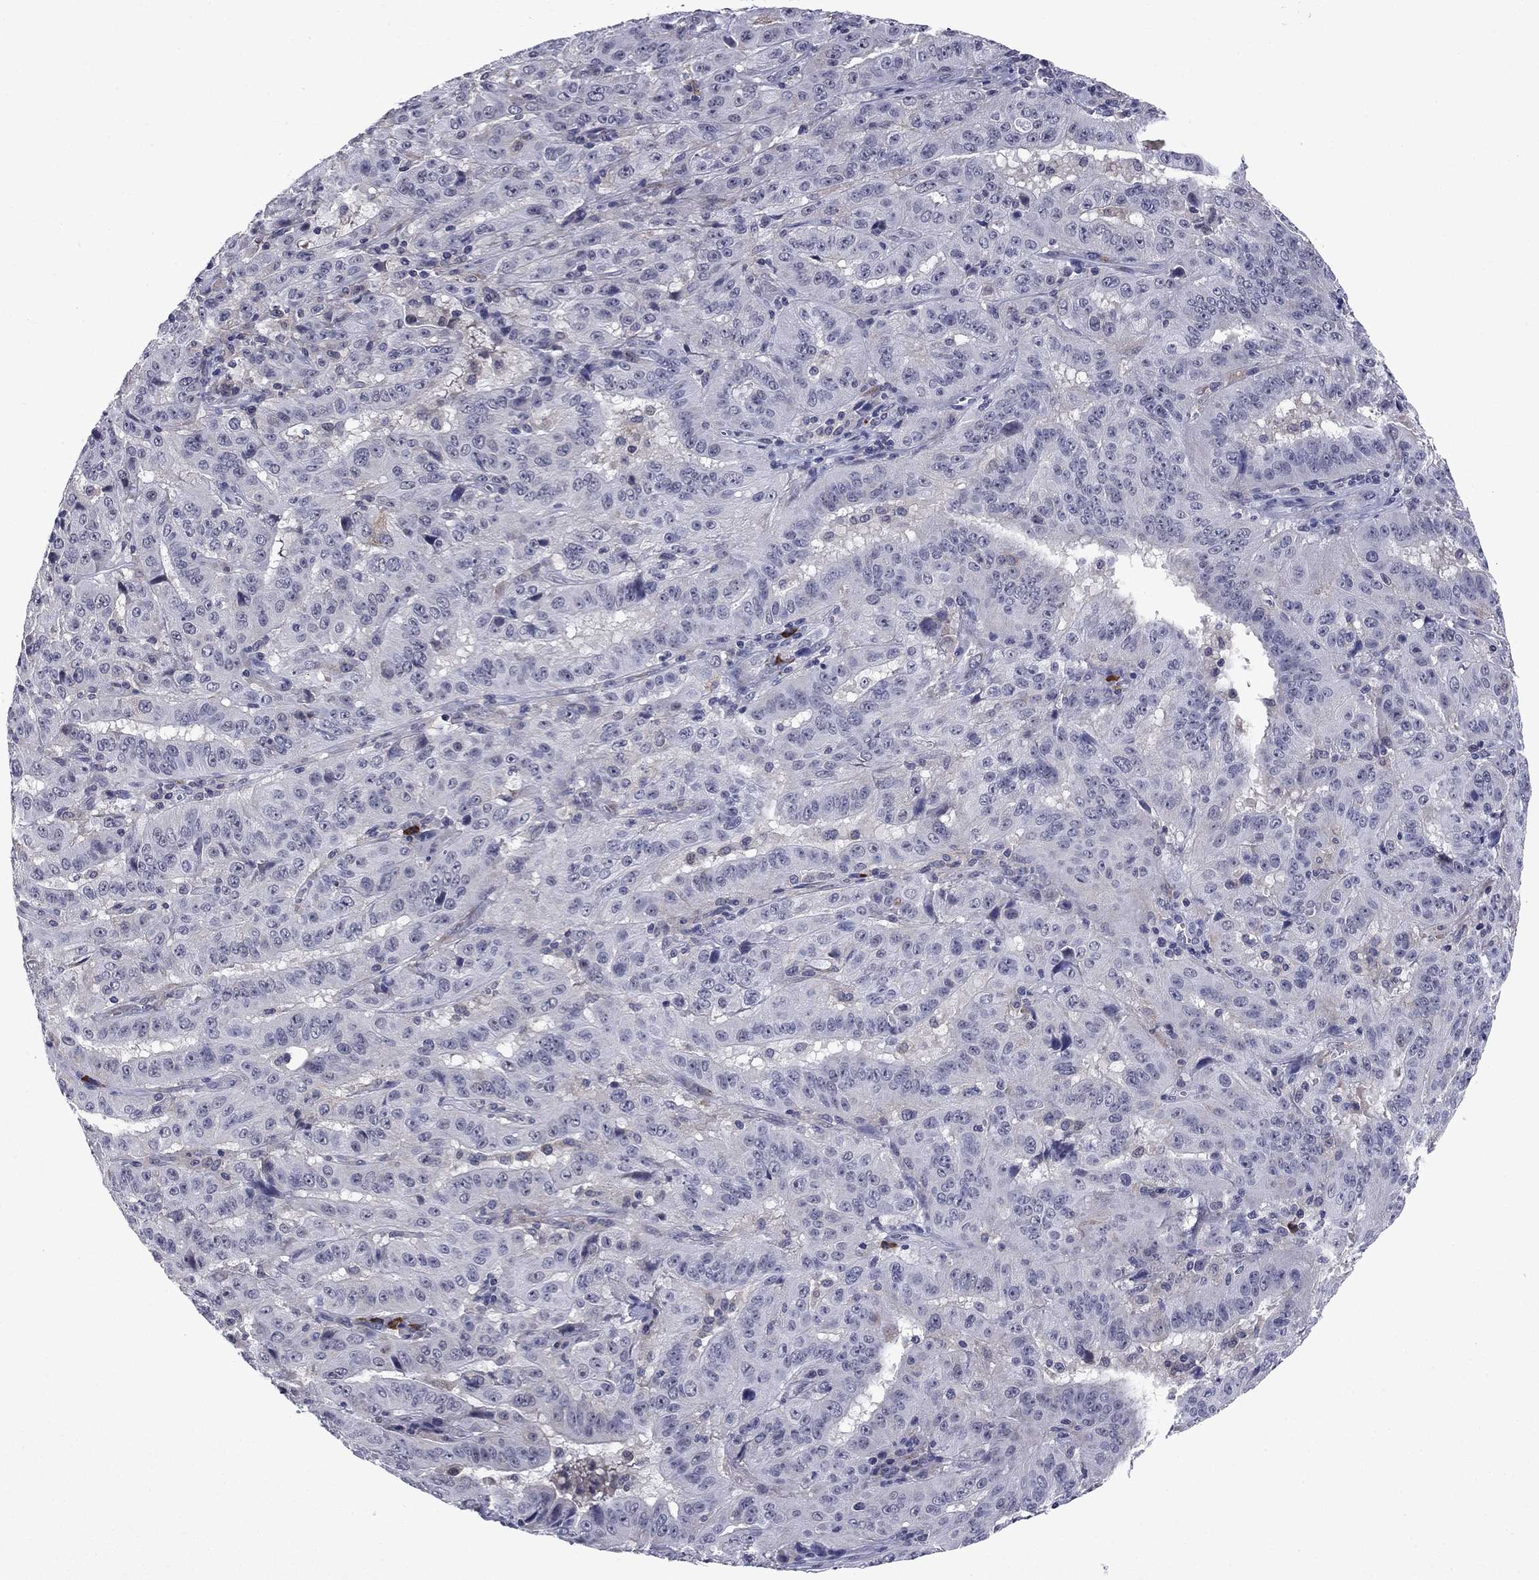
{"staining": {"intensity": "negative", "quantity": "none", "location": "none"}, "tissue": "pancreatic cancer", "cell_type": "Tumor cells", "image_type": "cancer", "snomed": [{"axis": "morphology", "description": "Adenocarcinoma, NOS"}, {"axis": "topography", "description": "Pancreas"}], "caption": "Tumor cells are negative for protein expression in human pancreatic adenocarcinoma. (Immunohistochemistry, brightfield microscopy, high magnification).", "gene": "ECM1", "patient": {"sex": "male", "age": 63}}